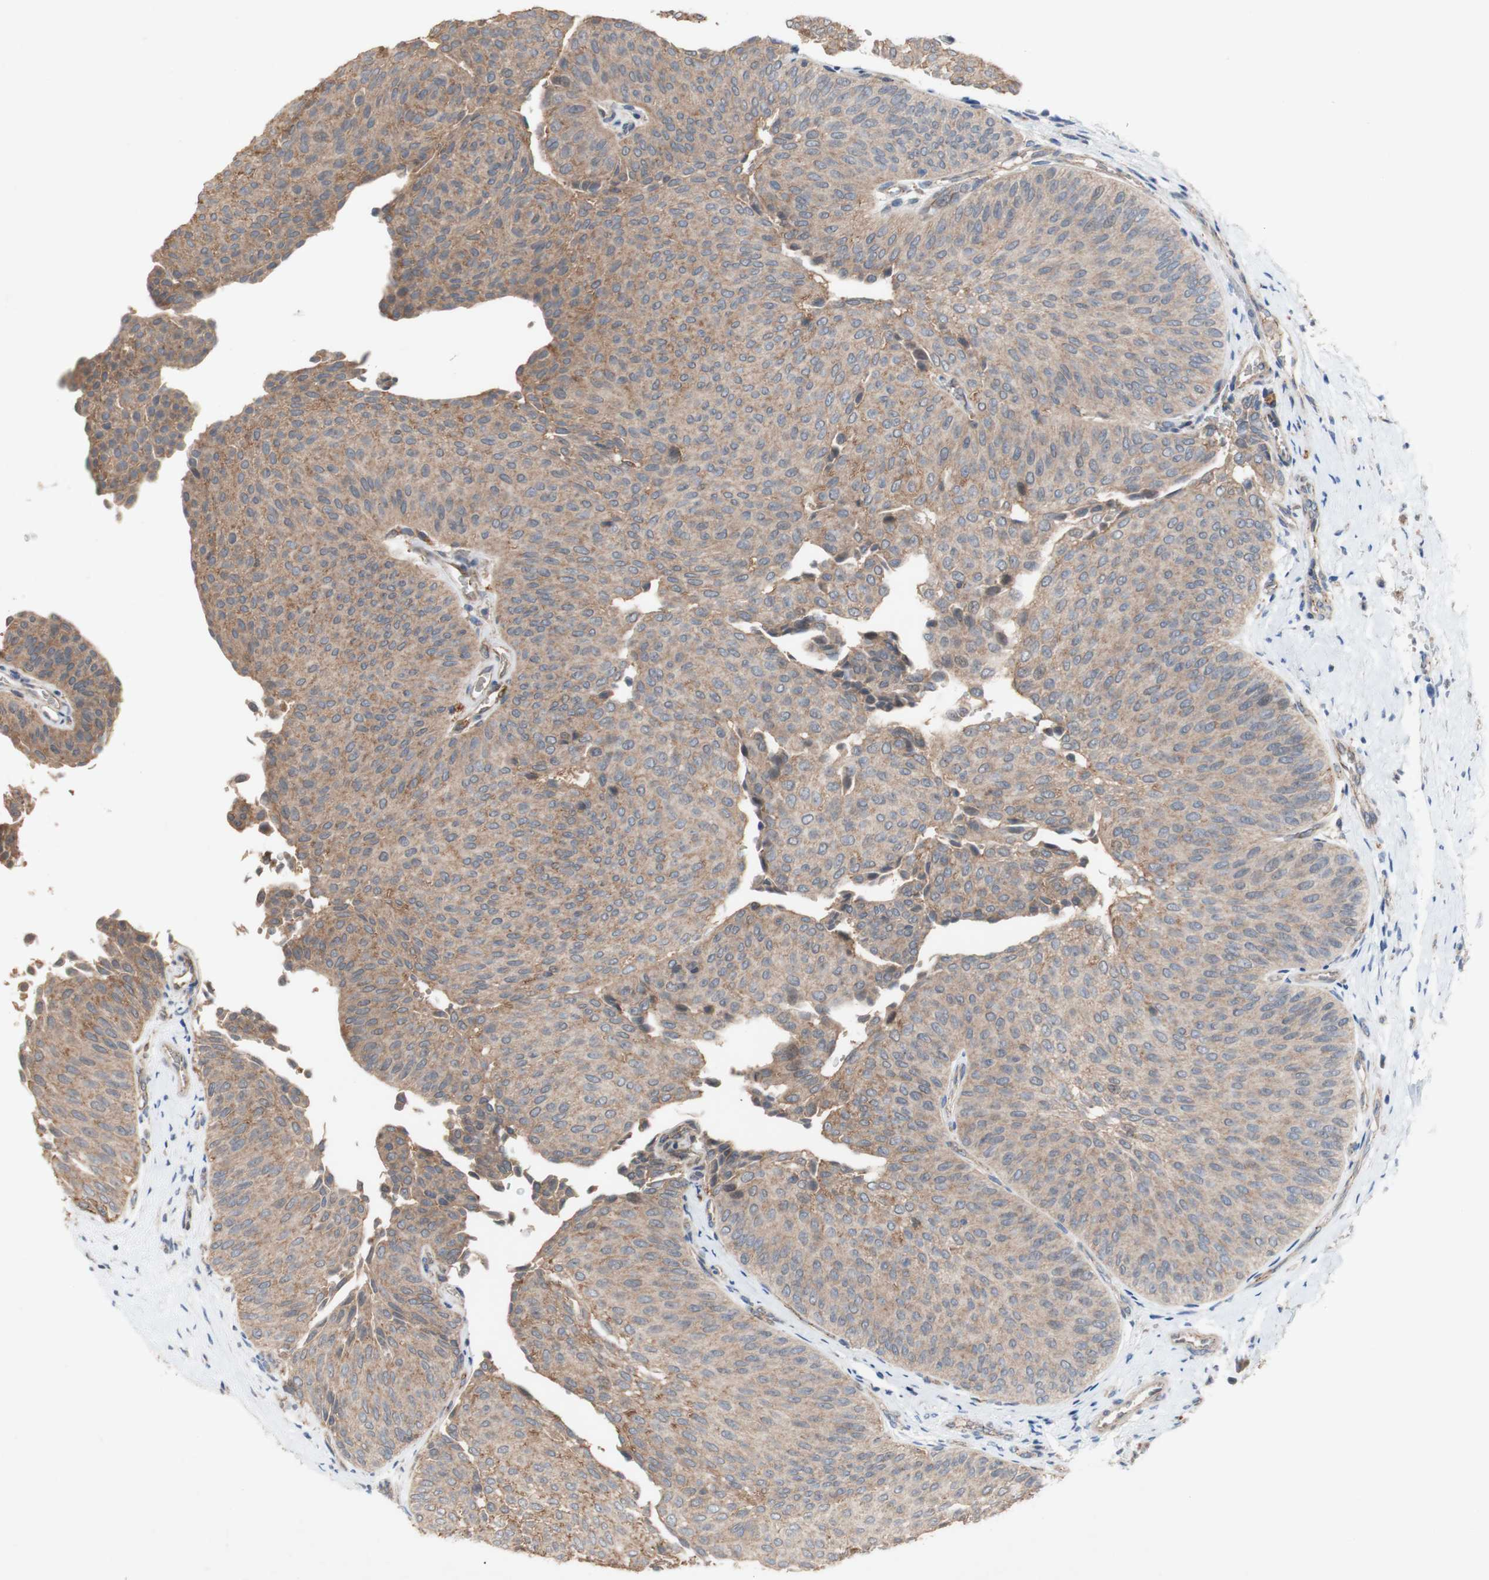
{"staining": {"intensity": "moderate", "quantity": ">75%", "location": "cytoplasmic/membranous"}, "tissue": "urothelial cancer", "cell_type": "Tumor cells", "image_type": "cancer", "snomed": [{"axis": "morphology", "description": "Urothelial carcinoma, Low grade"}, {"axis": "topography", "description": "Urinary bladder"}], "caption": "Human urothelial carcinoma (low-grade) stained for a protein (brown) reveals moderate cytoplasmic/membranous positive expression in approximately >75% of tumor cells.", "gene": "PDGFB", "patient": {"sex": "female", "age": 60}}